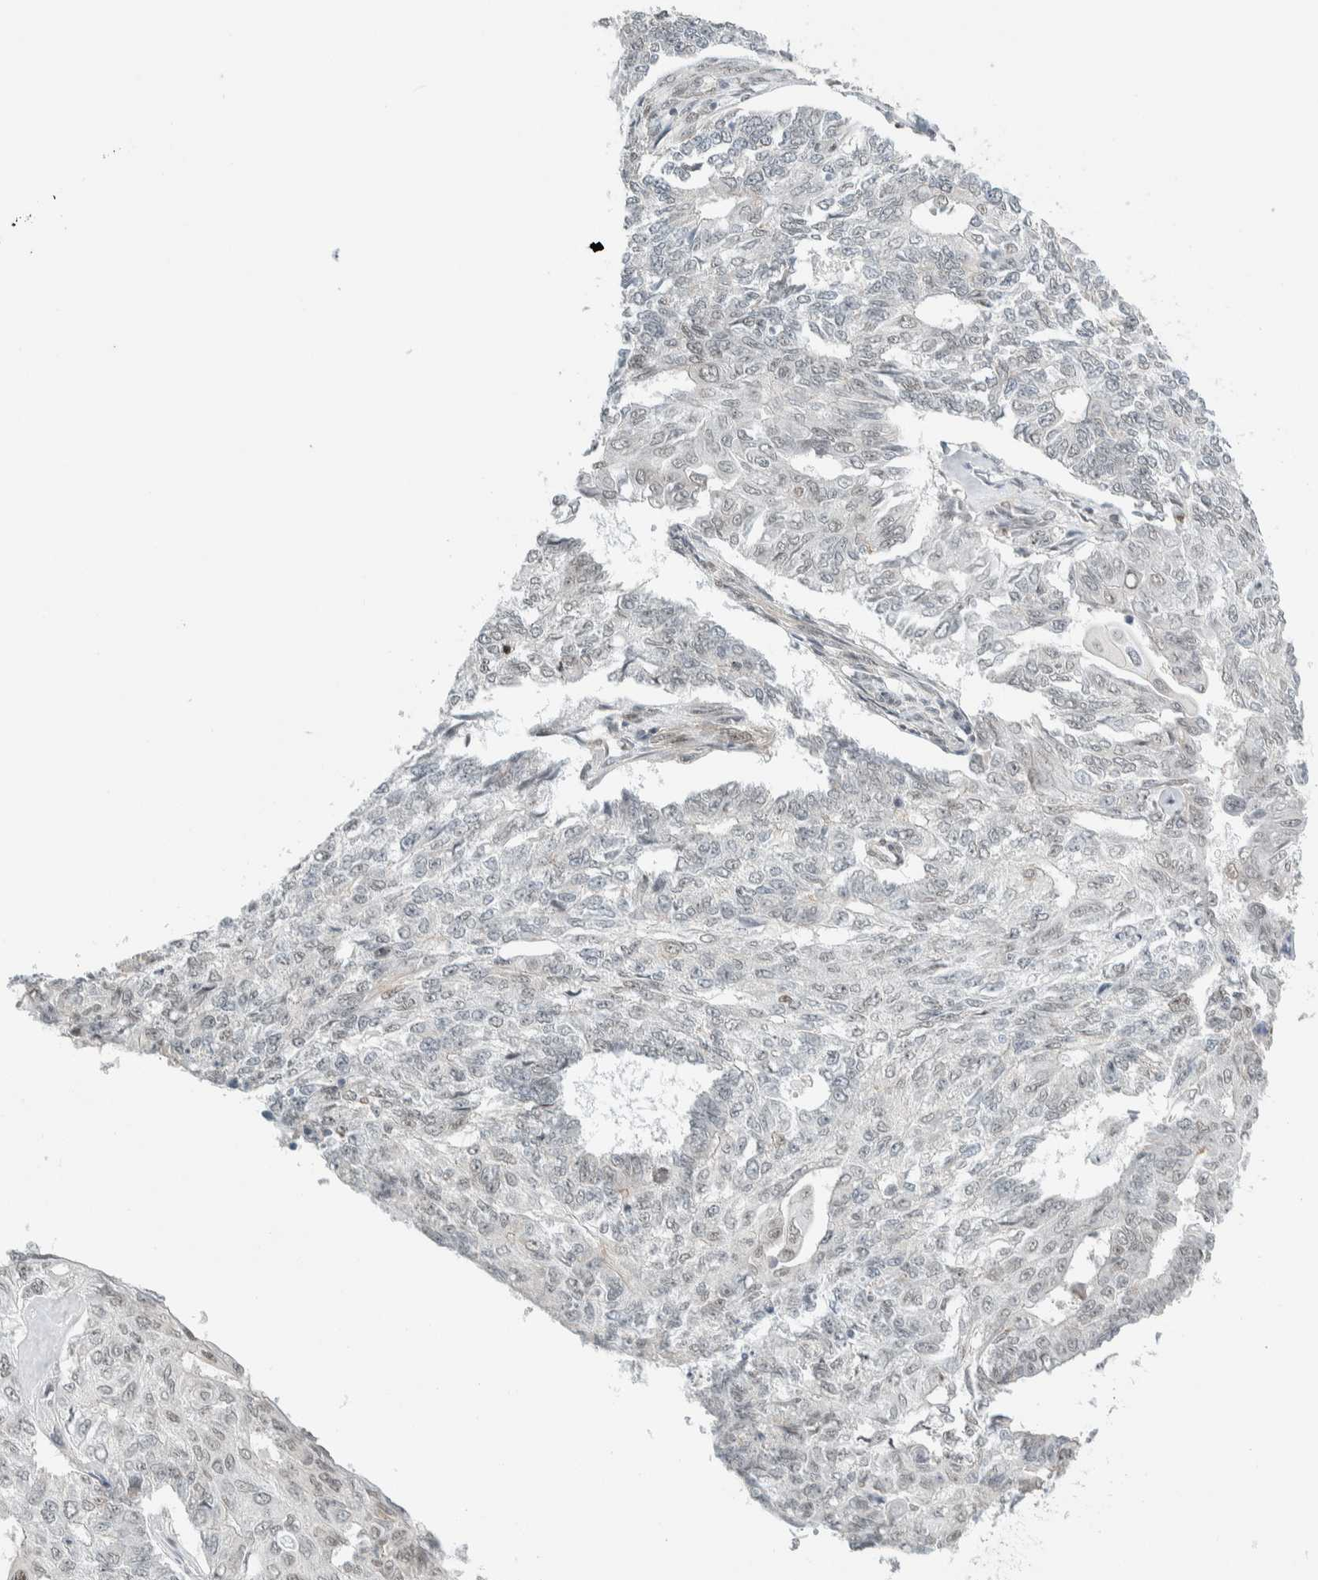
{"staining": {"intensity": "negative", "quantity": "none", "location": "none"}, "tissue": "endometrial cancer", "cell_type": "Tumor cells", "image_type": "cancer", "snomed": [{"axis": "morphology", "description": "Adenocarcinoma, NOS"}, {"axis": "topography", "description": "Endometrium"}], "caption": "Adenocarcinoma (endometrial) was stained to show a protein in brown. There is no significant positivity in tumor cells.", "gene": "TFE3", "patient": {"sex": "female", "age": 32}}